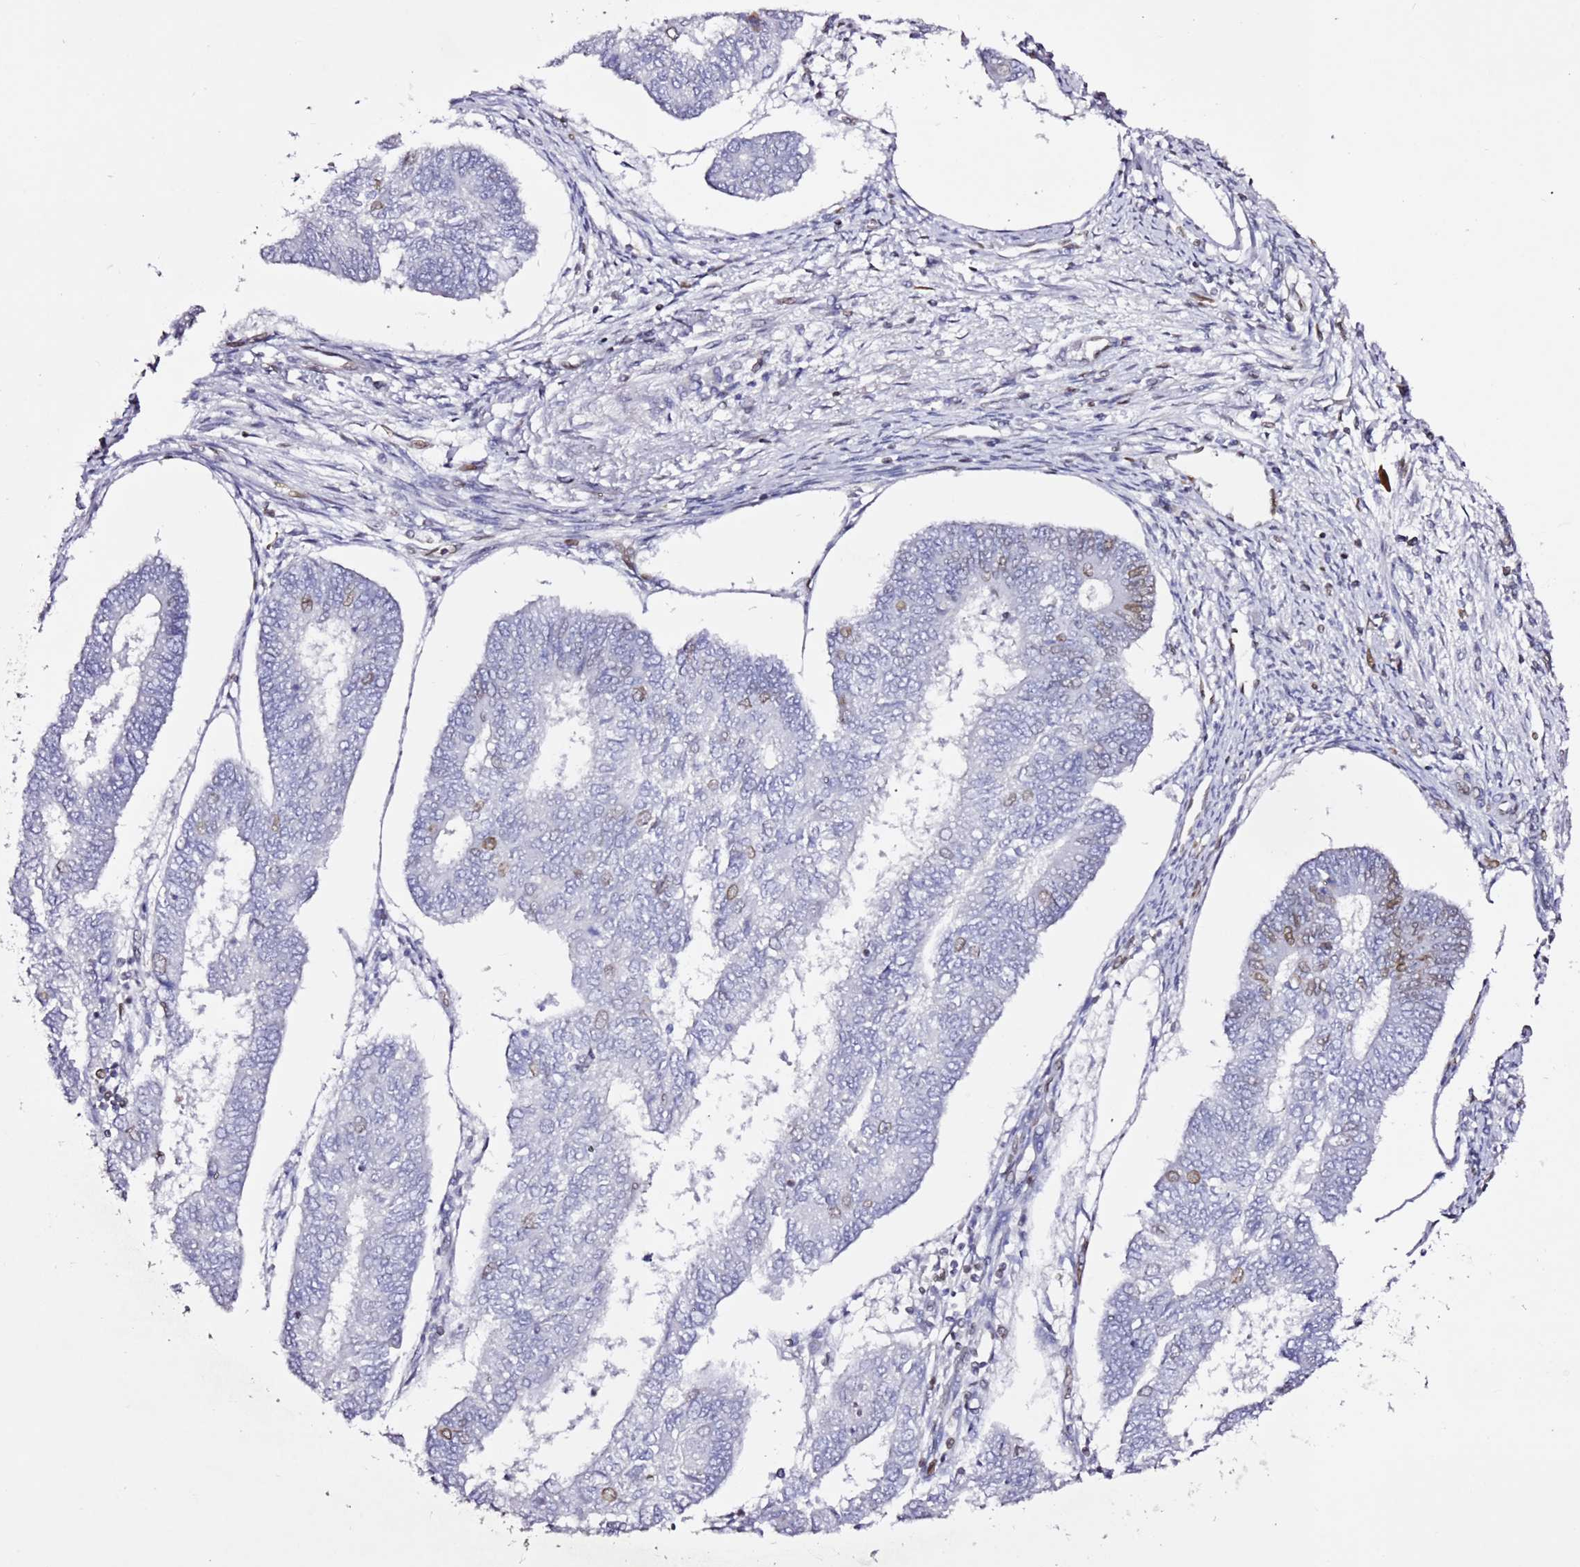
{"staining": {"intensity": "moderate", "quantity": "<25%", "location": "nuclear"}, "tissue": "endometrial cancer", "cell_type": "Tumor cells", "image_type": "cancer", "snomed": [{"axis": "morphology", "description": "Adenocarcinoma, NOS"}, {"axis": "topography", "description": "Endometrium"}], "caption": "High-power microscopy captured an immunohistochemistry (IHC) photomicrograph of endometrial cancer (adenocarcinoma), revealing moderate nuclear expression in approximately <25% of tumor cells.", "gene": "POU6F1", "patient": {"sex": "female", "age": 68}}